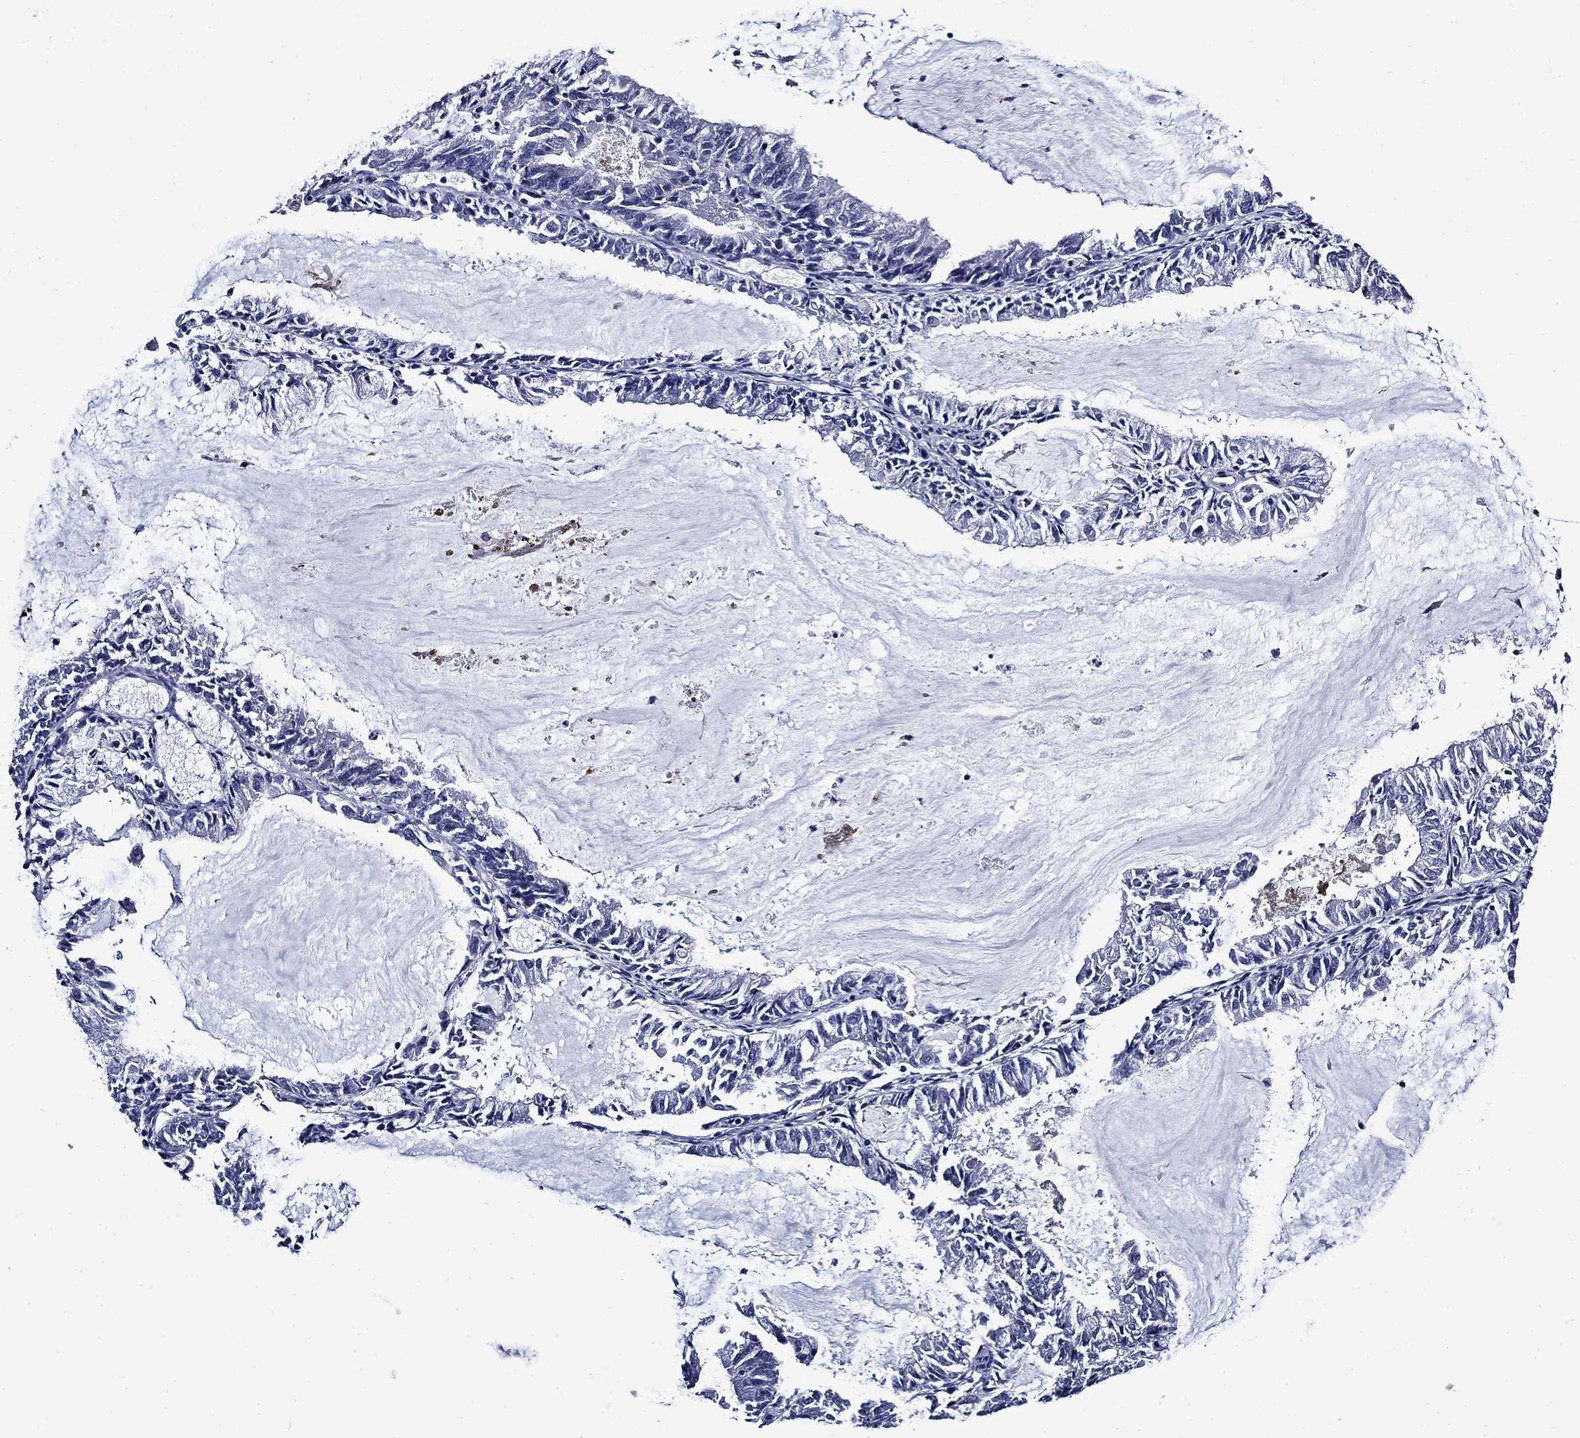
{"staining": {"intensity": "negative", "quantity": "none", "location": "none"}, "tissue": "endometrial cancer", "cell_type": "Tumor cells", "image_type": "cancer", "snomed": [{"axis": "morphology", "description": "Adenocarcinoma, NOS"}, {"axis": "topography", "description": "Endometrium"}], "caption": "Human endometrial cancer stained for a protein using immunohistochemistry (IHC) reveals no staining in tumor cells.", "gene": "VTN", "patient": {"sex": "female", "age": 57}}